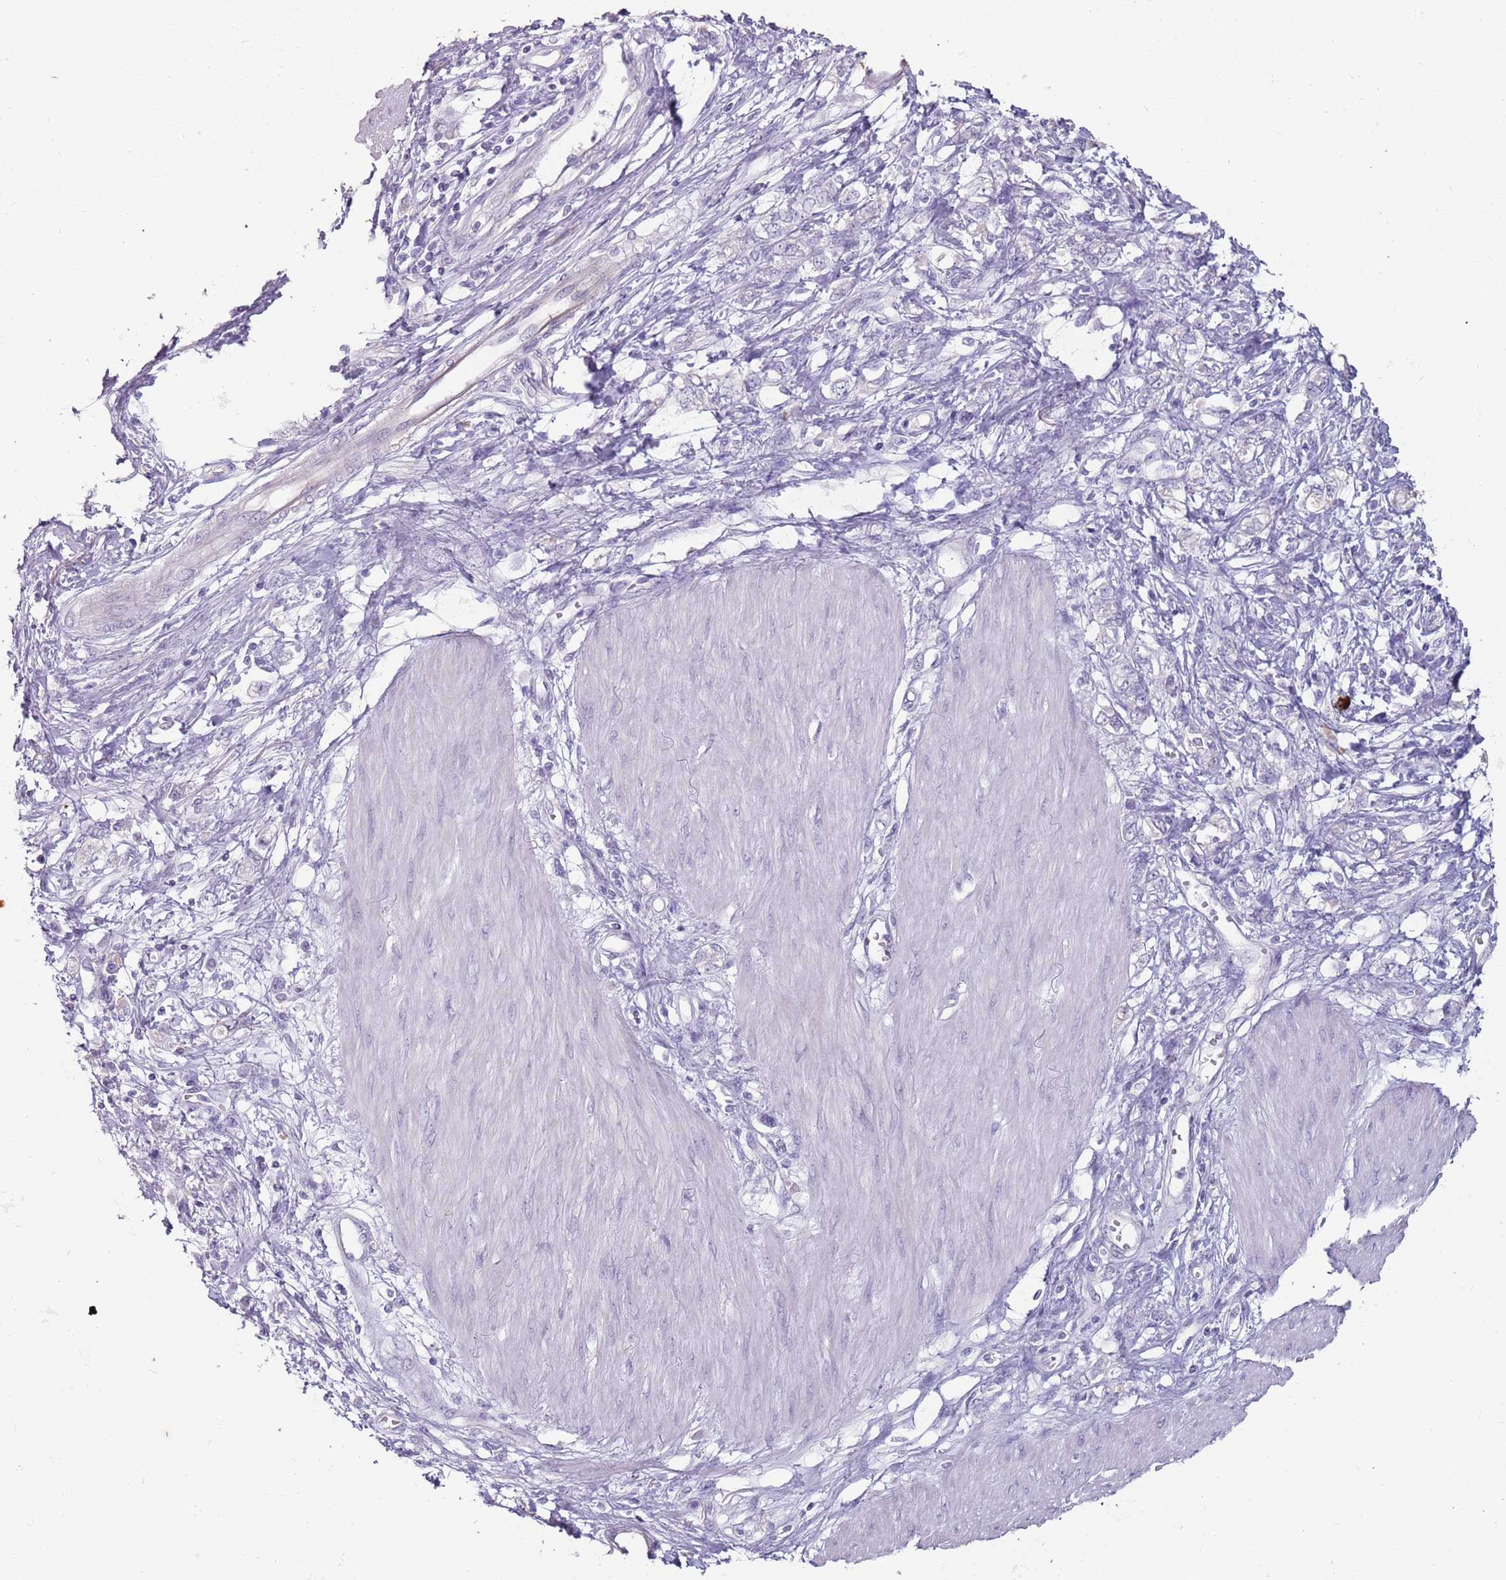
{"staining": {"intensity": "negative", "quantity": "none", "location": "none"}, "tissue": "stomach cancer", "cell_type": "Tumor cells", "image_type": "cancer", "snomed": [{"axis": "morphology", "description": "Adenocarcinoma, NOS"}, {"axis": "topography", "description": "Stomach"}], "caption": "The photomicrograph displays no significant expression in tumor cells of stomach cancer (adenocarcinoma). (DAB (3,3'-diaminobenzidine) IHC with hematoxylin counter stain).", "gene": "STYK1", "patient": {"sex": "female", "age": 76}}